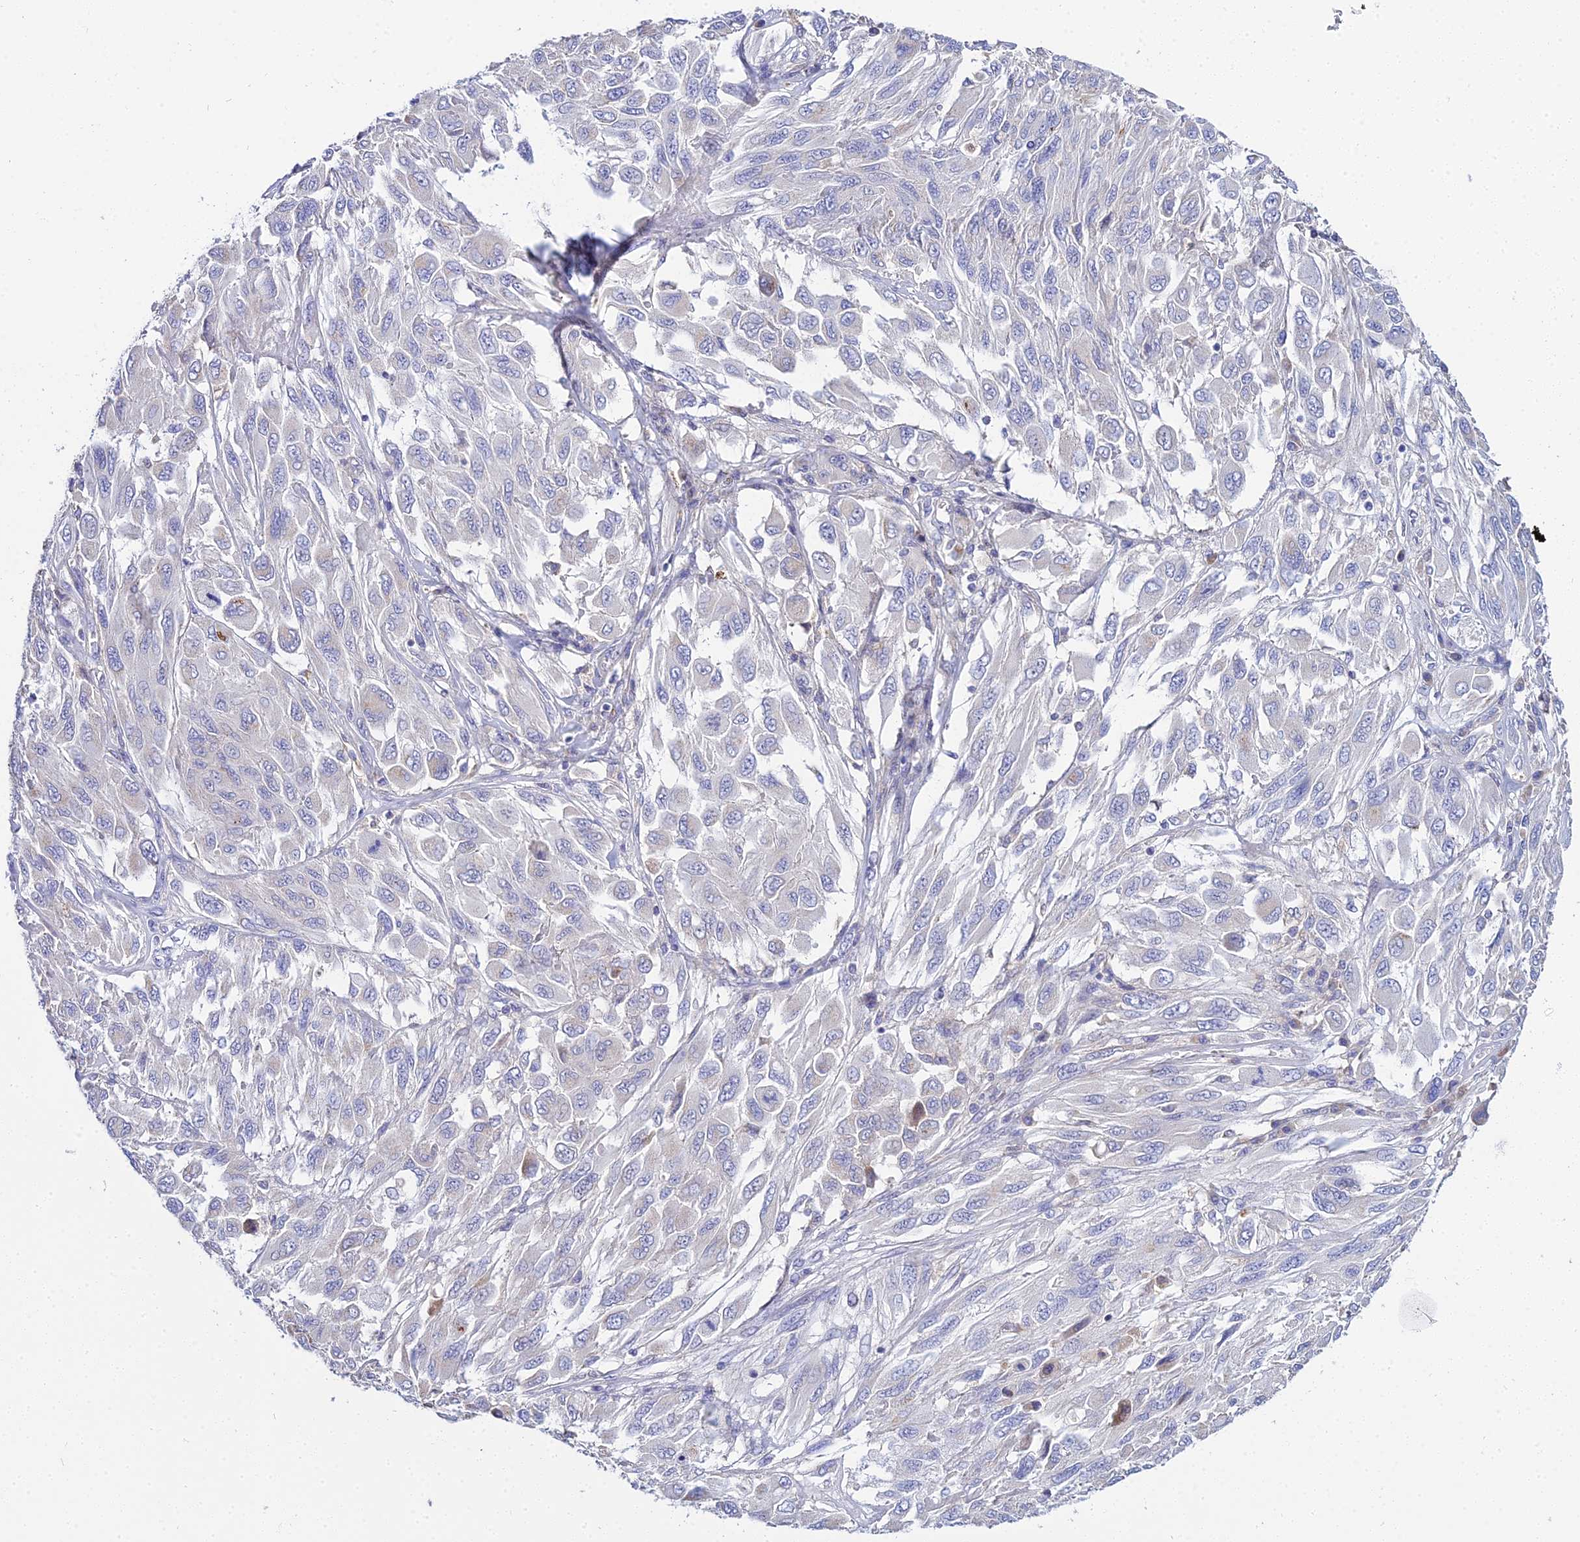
{"staining": {"intensity": "negative", "quantity": "none", "location": "none"}, "tissue": "melanoma", "cell_type": "Tumor cells", "image_type": "cancer", "snomed": [{"axis": "morphology", "description": "Malignant melanoma, NOS"}, {"axis": "topography", "description": "Skin"}], "caption": "A high-resolution micrograph shows immunohistochemistry staining of melanoma, which reveals no significant staining in tumor cells.", "gene": "ZXDA", "patient": {"sex": "female", "age": 91}}